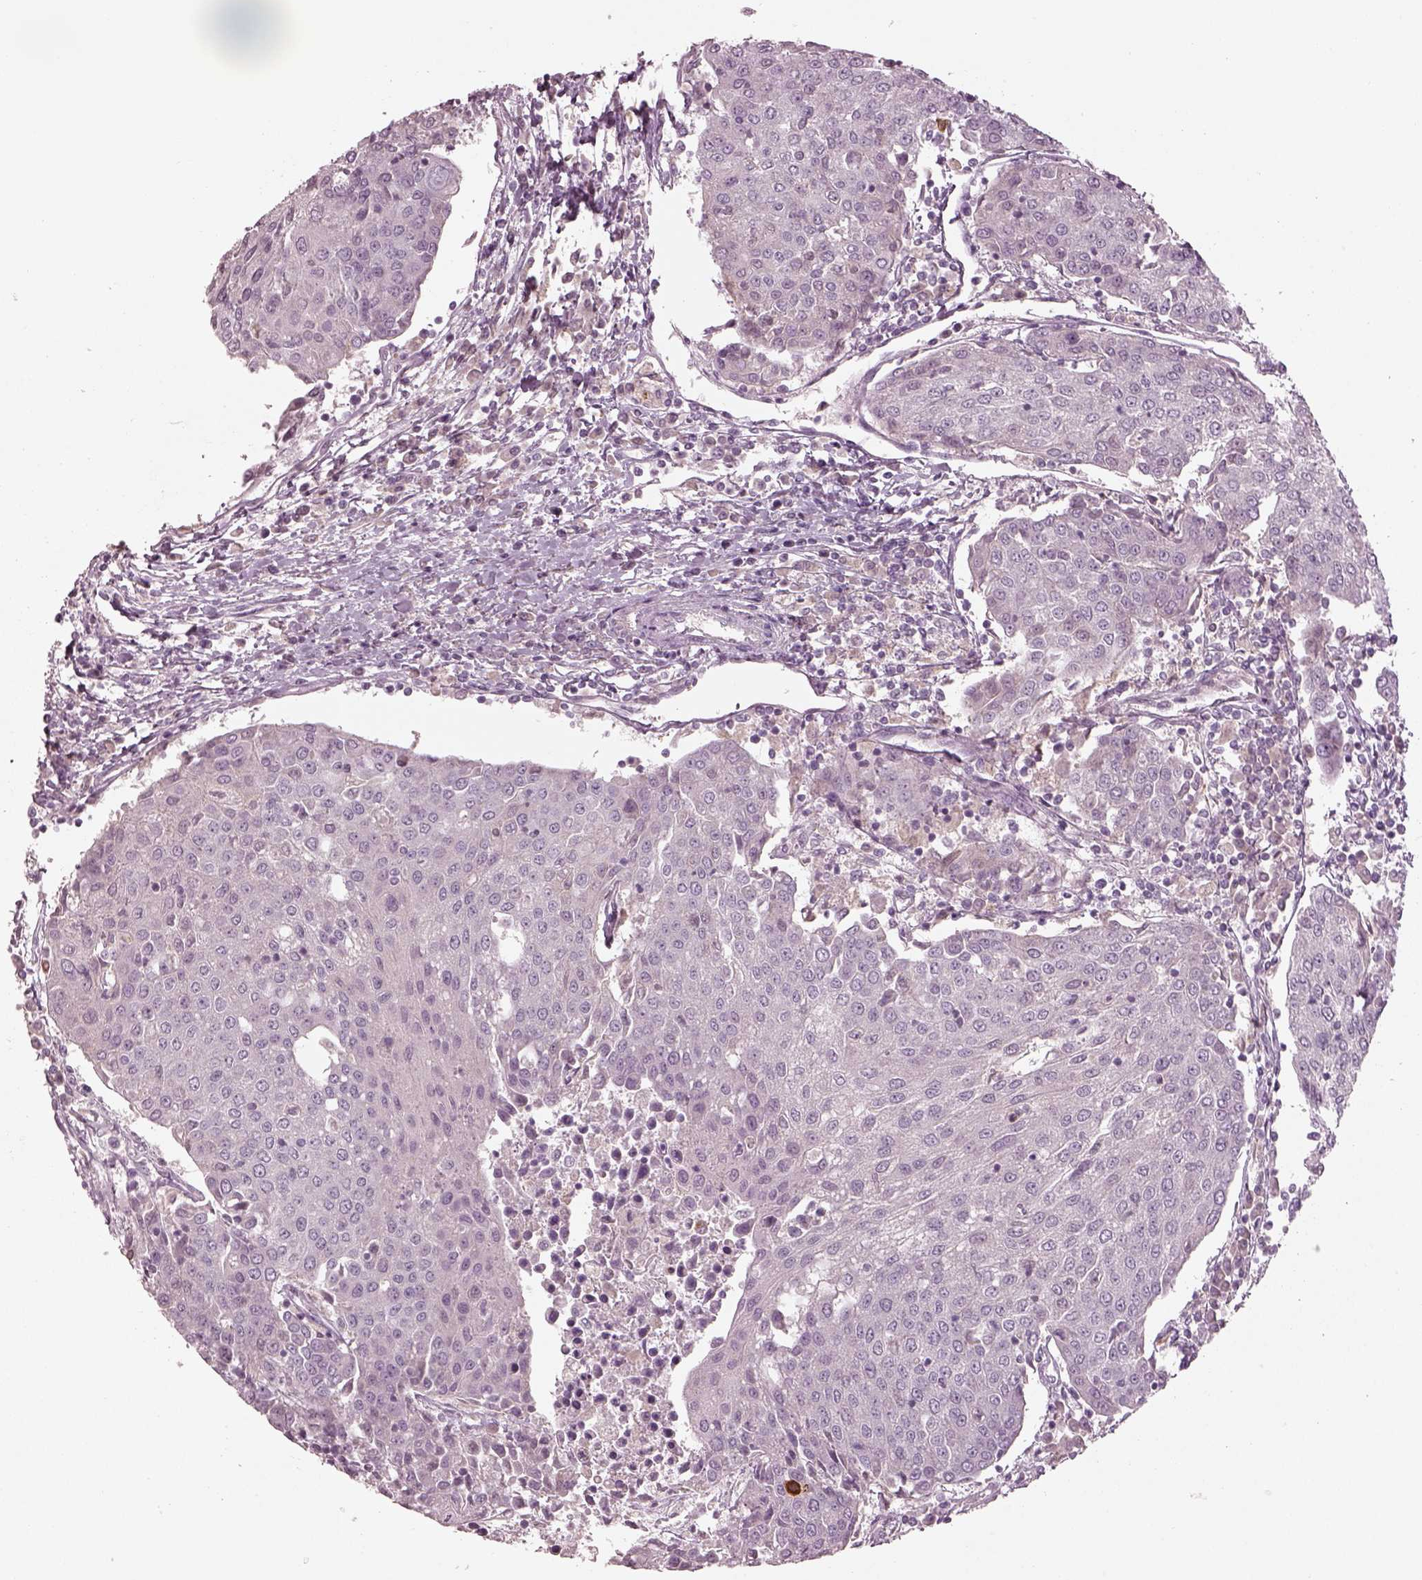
{"staining": {"intensity": "negative", "quantity": "none", "location": "none"}, "tissue": "urothelial cancer", "cell_type": "Tumor cells", "image_type": "cancer", "snomed": [{"axis": "morphology", "description": "Urothelial carcinoma, High grade"}, {"axis": "topography", "description": "Urinary bladder"}], "caption": "Immunohistochemistry (IHC) photomicrograph of neoplastic tissue: human urothelial cancer stained with DAB (3,3'-diaminobenzidine) reveals no significant protein staining in tumor cells.", "gene": "SPATA6L", "patient": {"sex": "female", "age": 85}}